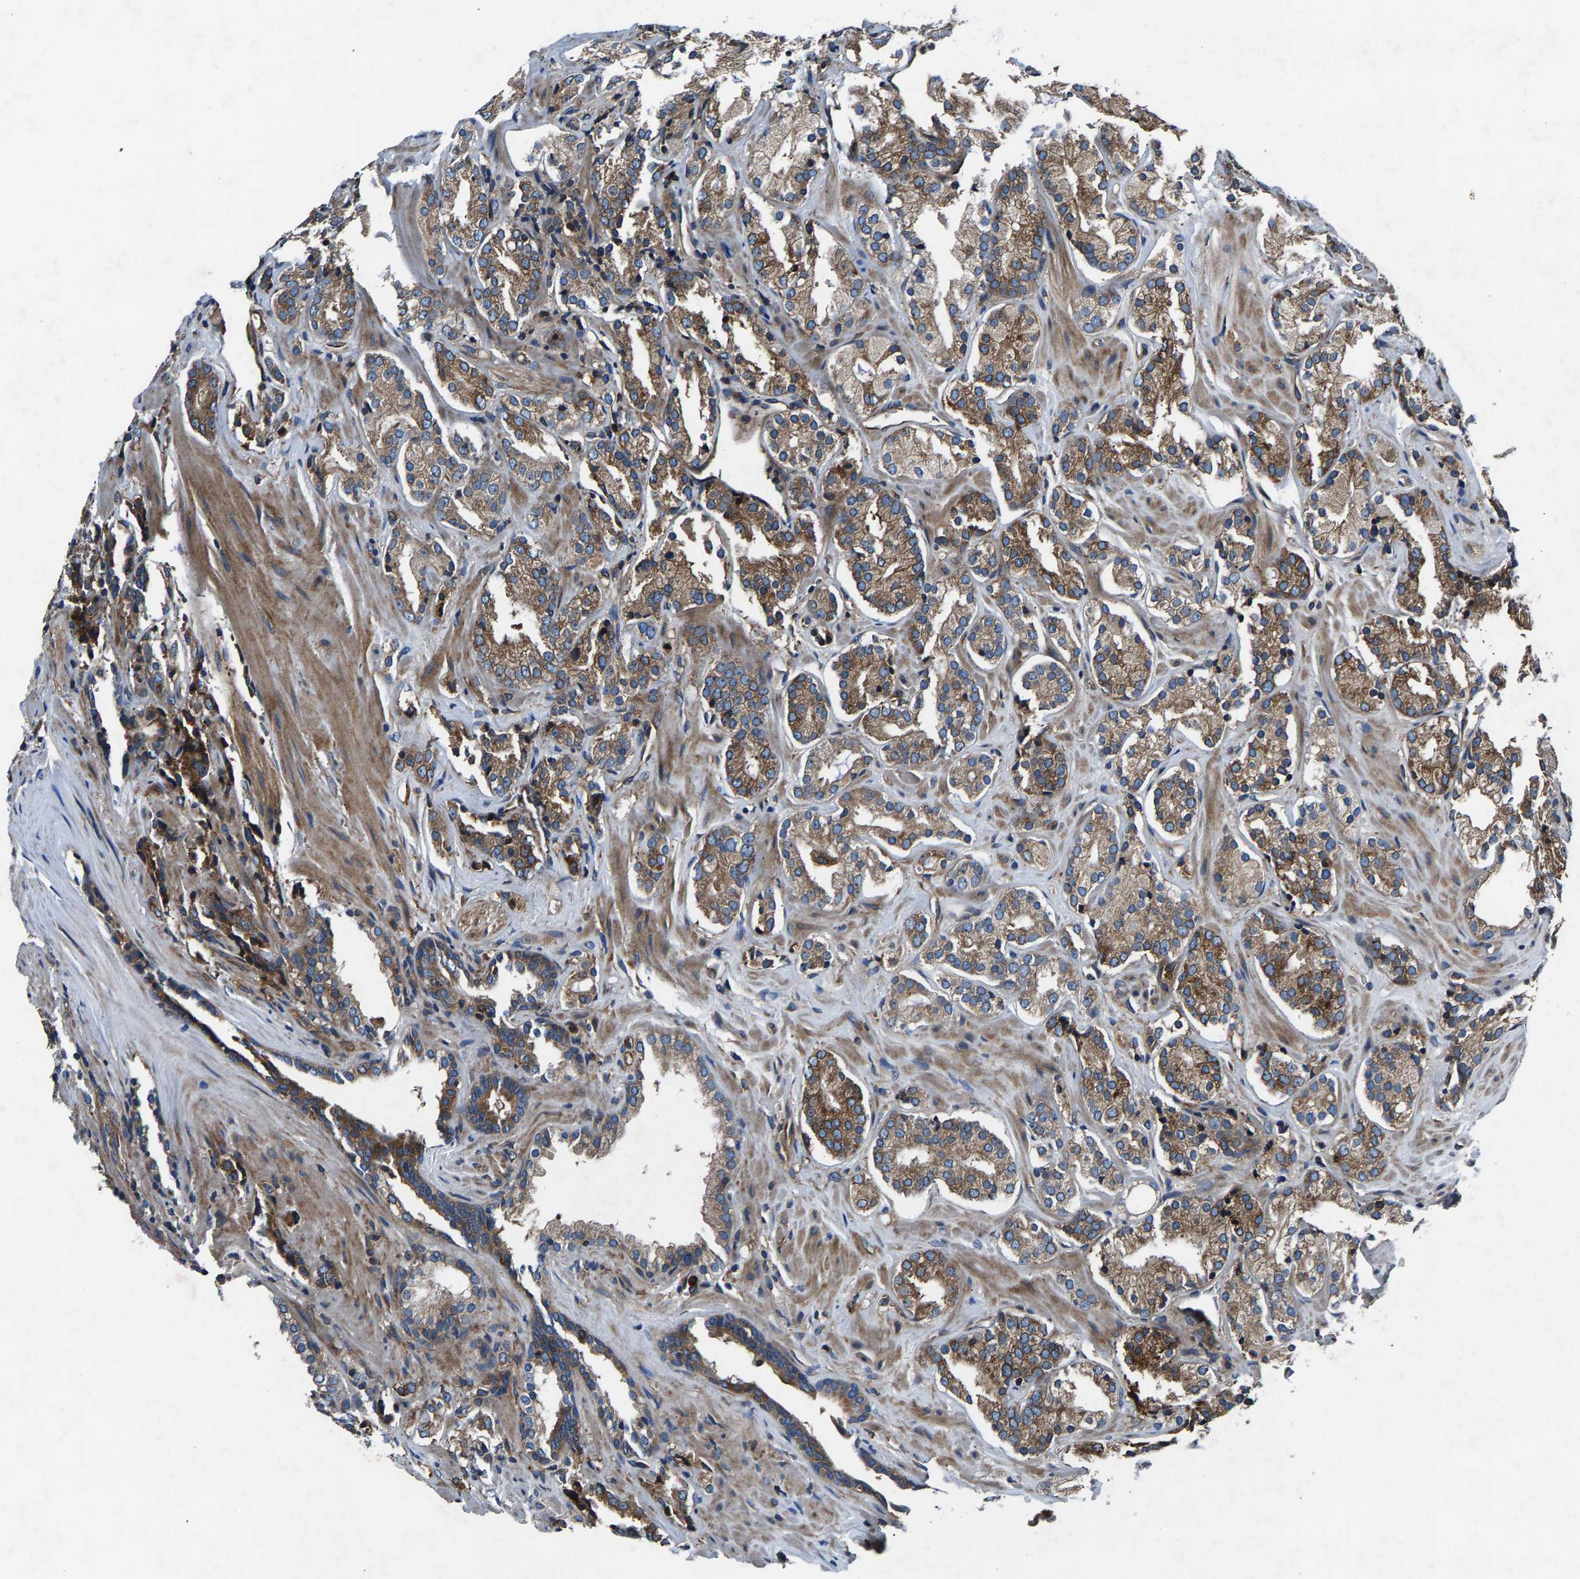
{"staining": {"intensity": "moderate", "quantity": ">75%", "location": "cytoplasmic/membranous"}, "tissue": "prostate cancer", "cell_type": "Tumor cells", "image_type": "cancer", "snomed": [{"axis": "morphology", "description": "Adenocarcinoma, High grade"}, {"axis": "topography", "description": "Prostate"}], "caption": "Immunohistochemical staining of human prostate cancer (high-grade adenocarcinoma) exhibits medium levels of moderate cytoplasmic/membranous protein staining in about >75% of tumor cells. The protein of interest is shown in brown color, while the nuclei are stained blue.", "gene": "LPCAT1", "patient": {"sex": "male", "age": 71}}